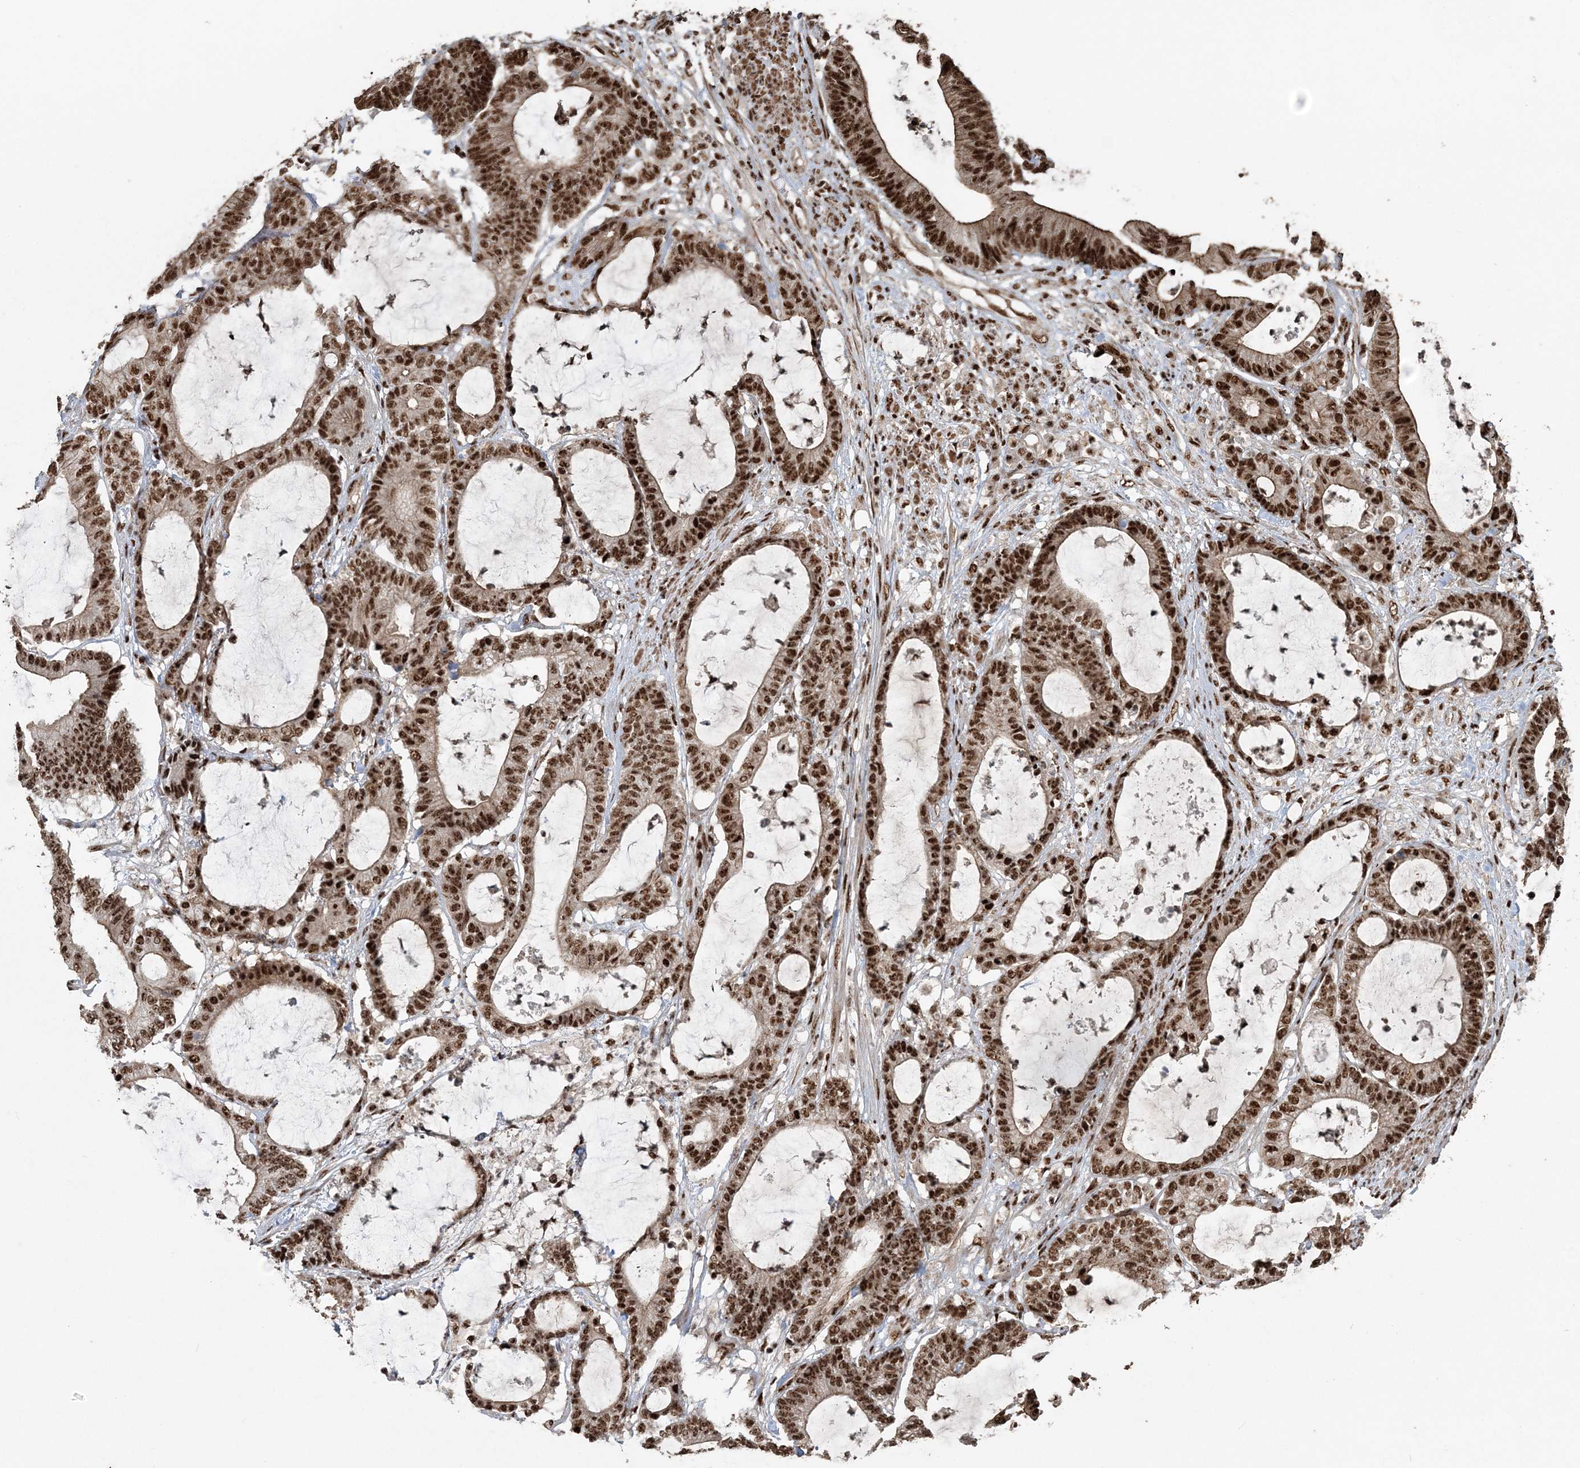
{"staining": {"intensity": "strong", "quantity": ">75%", "location": "nuclear"}, "tissue": "colorectal cancer", "cell_type": "Tumor cells", "image_type": "cancer", "snomed": [{"axis": "morphology", "description": "Adenocarcinoma, NOS"}, {"axis": "topography", "description": "Colon"}], "caption": "Immunohistochemical staining of human colorectal cancer (adenocarcinoma) shows strong nuclear protein staining in approximately >75% of tumor cells.", "gene": "EXOSC8", "patient": {"sex": "female", "age": 84}}